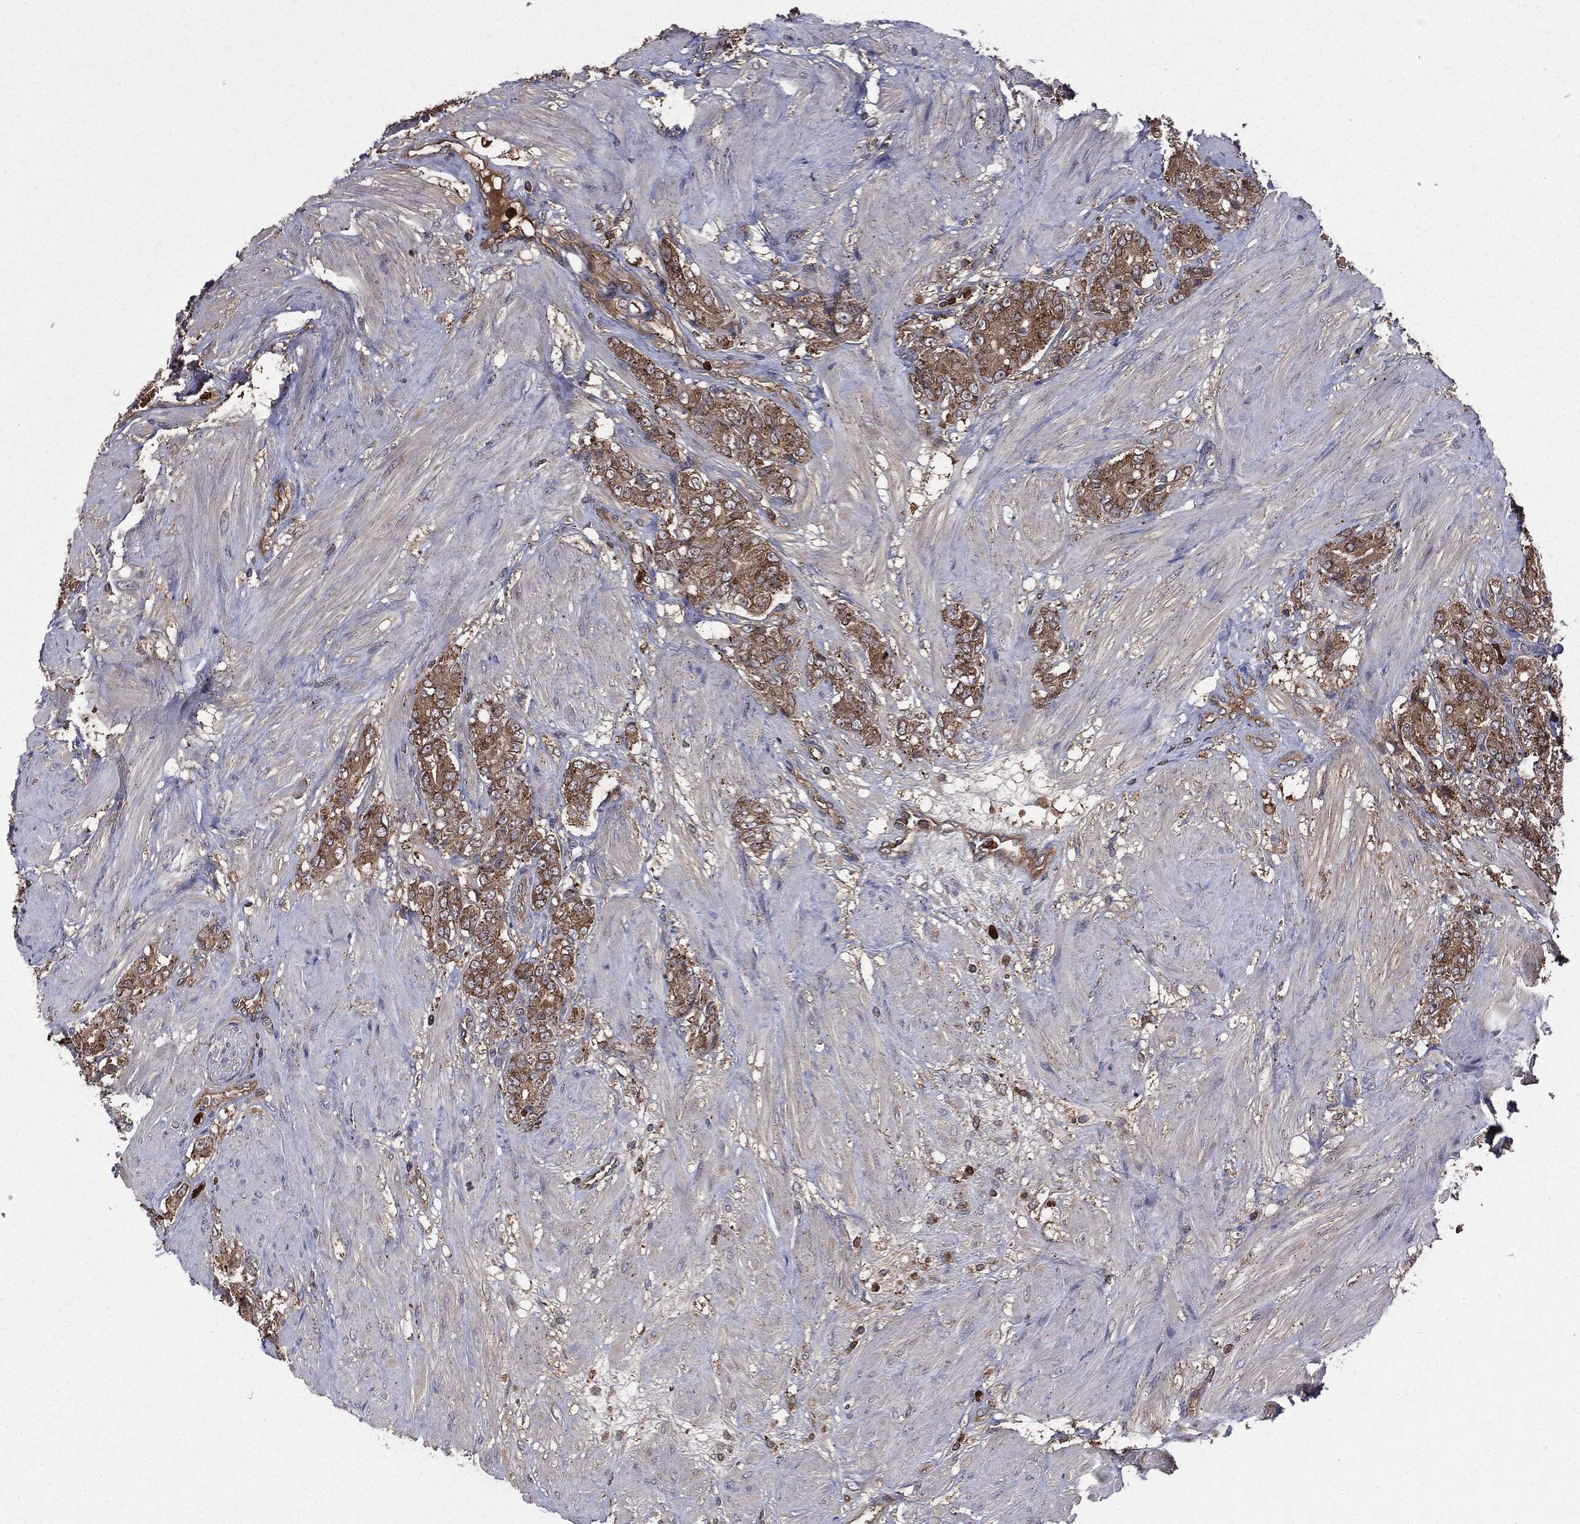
{"staining": {"intensity": "moderate", "quantity": ">75%", "location": "cytoplasmic/membranous"}, "tissue": "prostate cancer", "cell_type": "Tumor cells", "image_type": "cancer", "snomed": [{"axis": "morphology", "description": "Adenocarcinoma, NOS"}, {"axis": "topography", "description": "Prostate and seminal vesicle, NOS"}, {"axis": "topography", "description": "Prostate"}], "caption": "Immunohistochemistry staining of adenocarcinoma (prostate), which displays medium levels of moderate cytoplasmic/membranous positivity in approximately >75% of tumor cells indicating moderate cytoplasmic/membranous protein staining. The staining was performed using DAB (brown) for protein detection and nuclei were counterstained in hematoxylin (blue).", "gene": "PDCD6IP", "patient": {"sex": "male", "age": 67}}